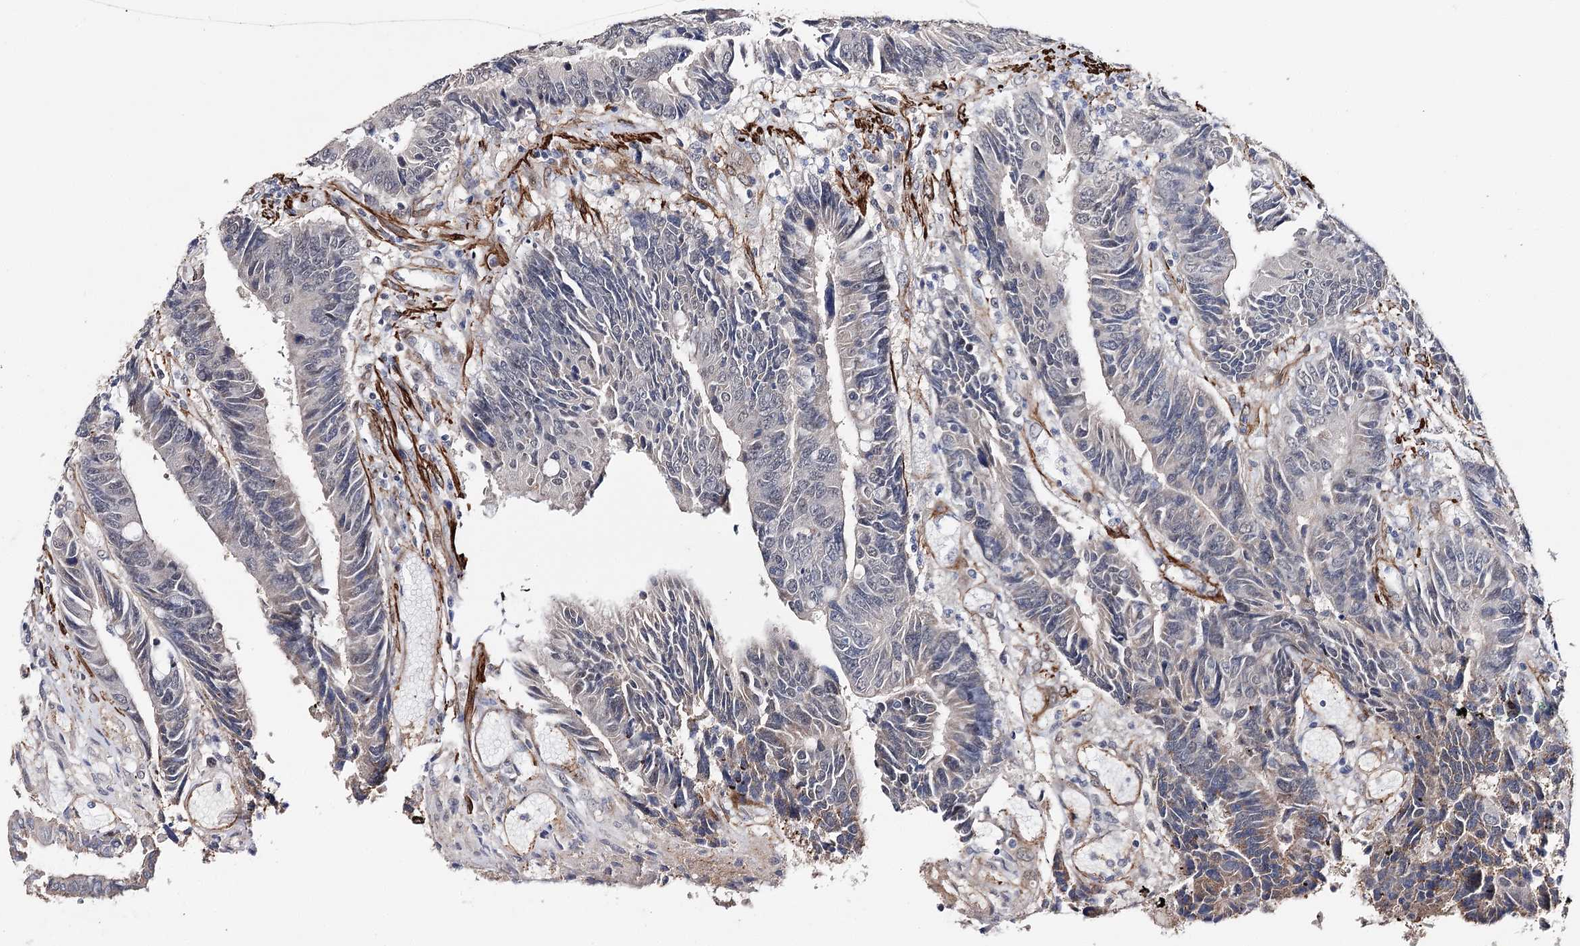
{"staining": {"intensity": "weak", "quantity": "<25%", "location": "cytoplasmic/membranous"}, "tissue": "colorectal cancer", "cell_type": "Tumor cells", "image_type": "cancer", "snomed": [{"axis": "morphology", "description": "Adenocarcinoma, NOS"}, {"axis": "topography", "description": "Rectum"}], "caption": "Immunohistochemistry (IHC) of colorectal cancer (adenocarcinoma) shows no expression in tumor cells.", "gene": "CFAP46", "patient": {"sex": "male", "age": 84}}